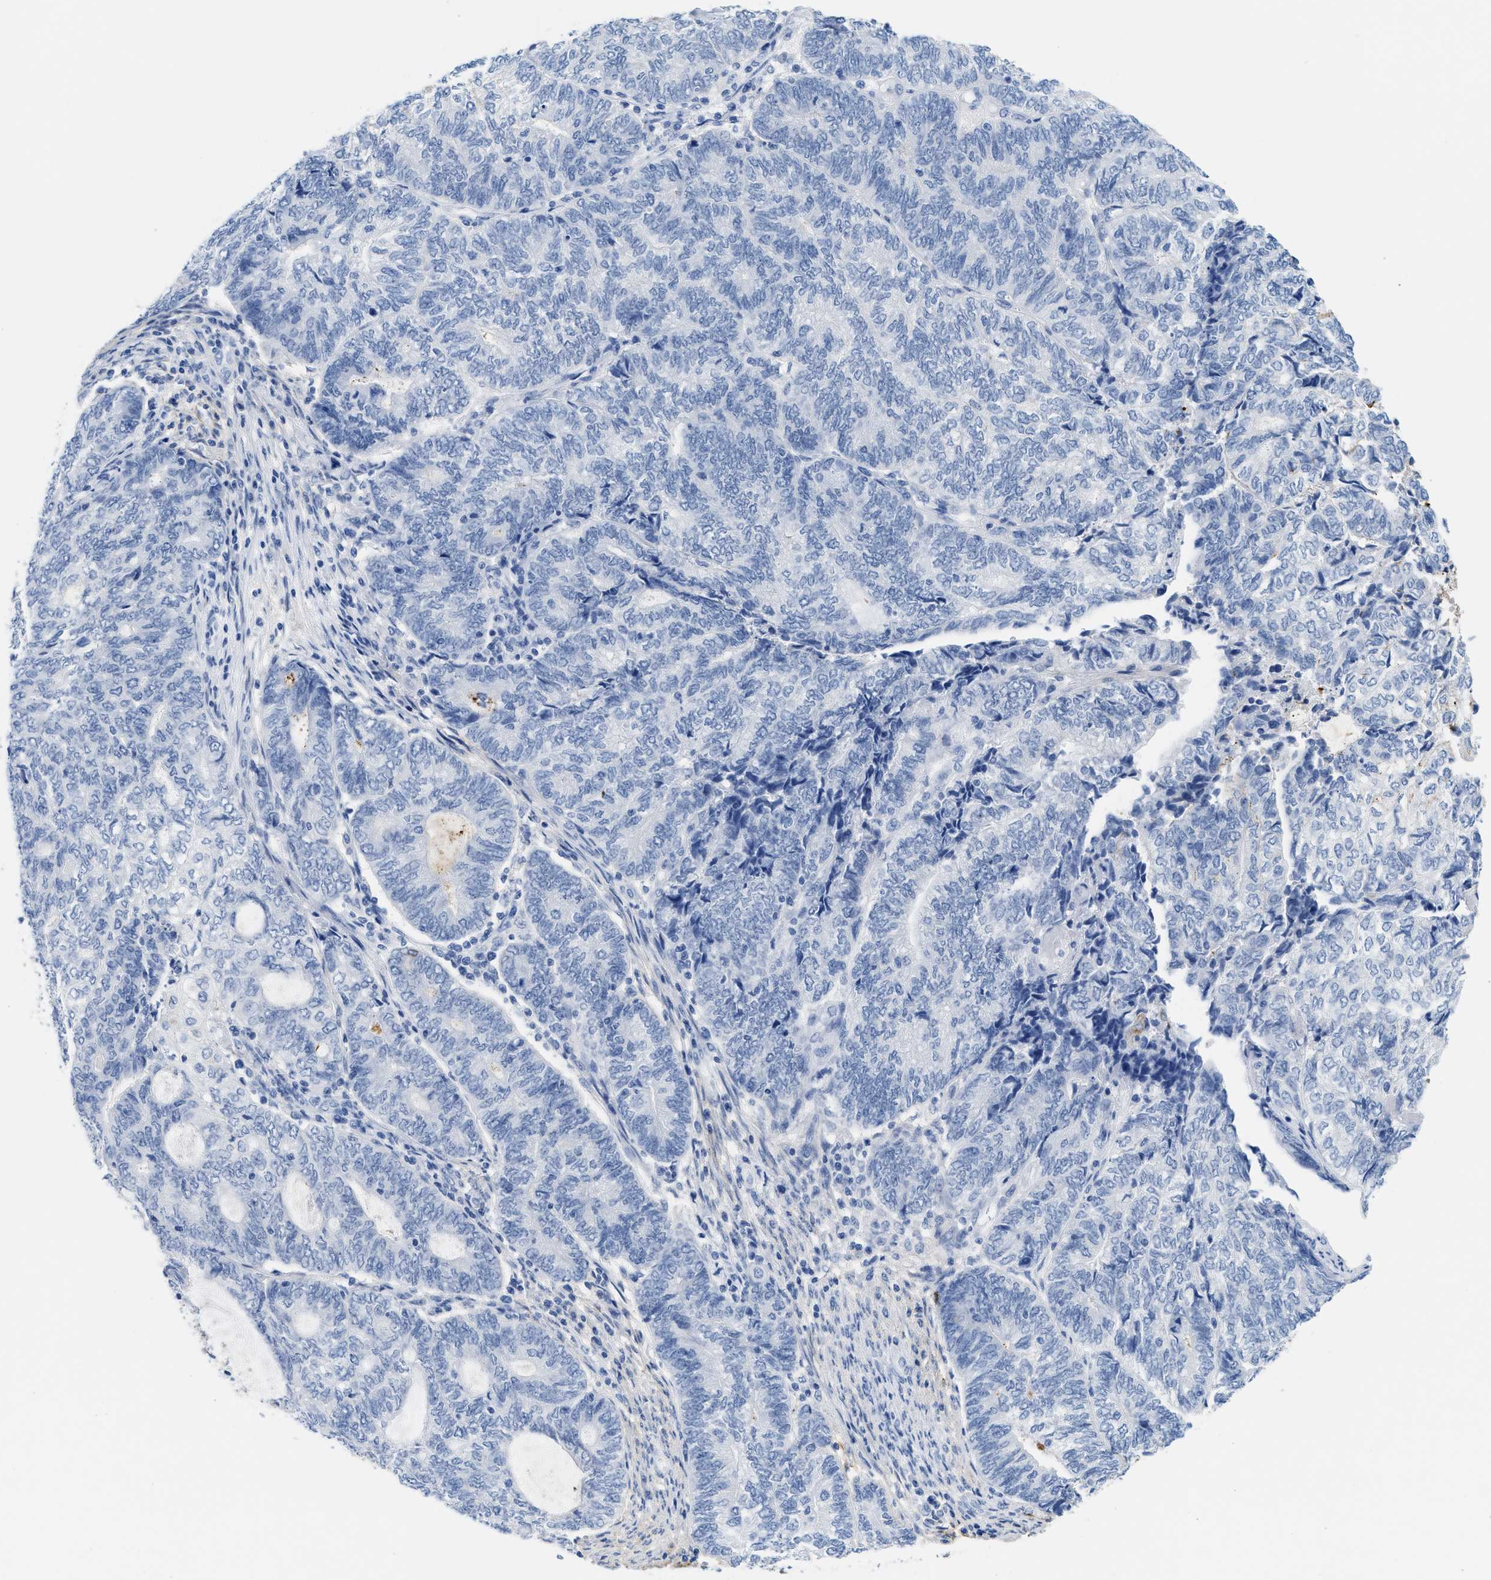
{"staining": {"intensity": "negative", "quantity": "none", "location": "none"}, "tissue": "endometrial cancer", "cell_type": "Tumor cells", "image_type": "cancer", "snomed": [{"axis": "morphology", "description": "Adenocarcinoma, NOS"}, {"axis": "topography", "description": "Uterus"}, {"axis": "topography", "description": "Endometrium"}], "caption": "Tumor cells are negative for brown protein staining in endometrial cancer. Nuclei are stained in blue.", "gene": "TNR", "patient": {"sex": "female", "age": 70}}